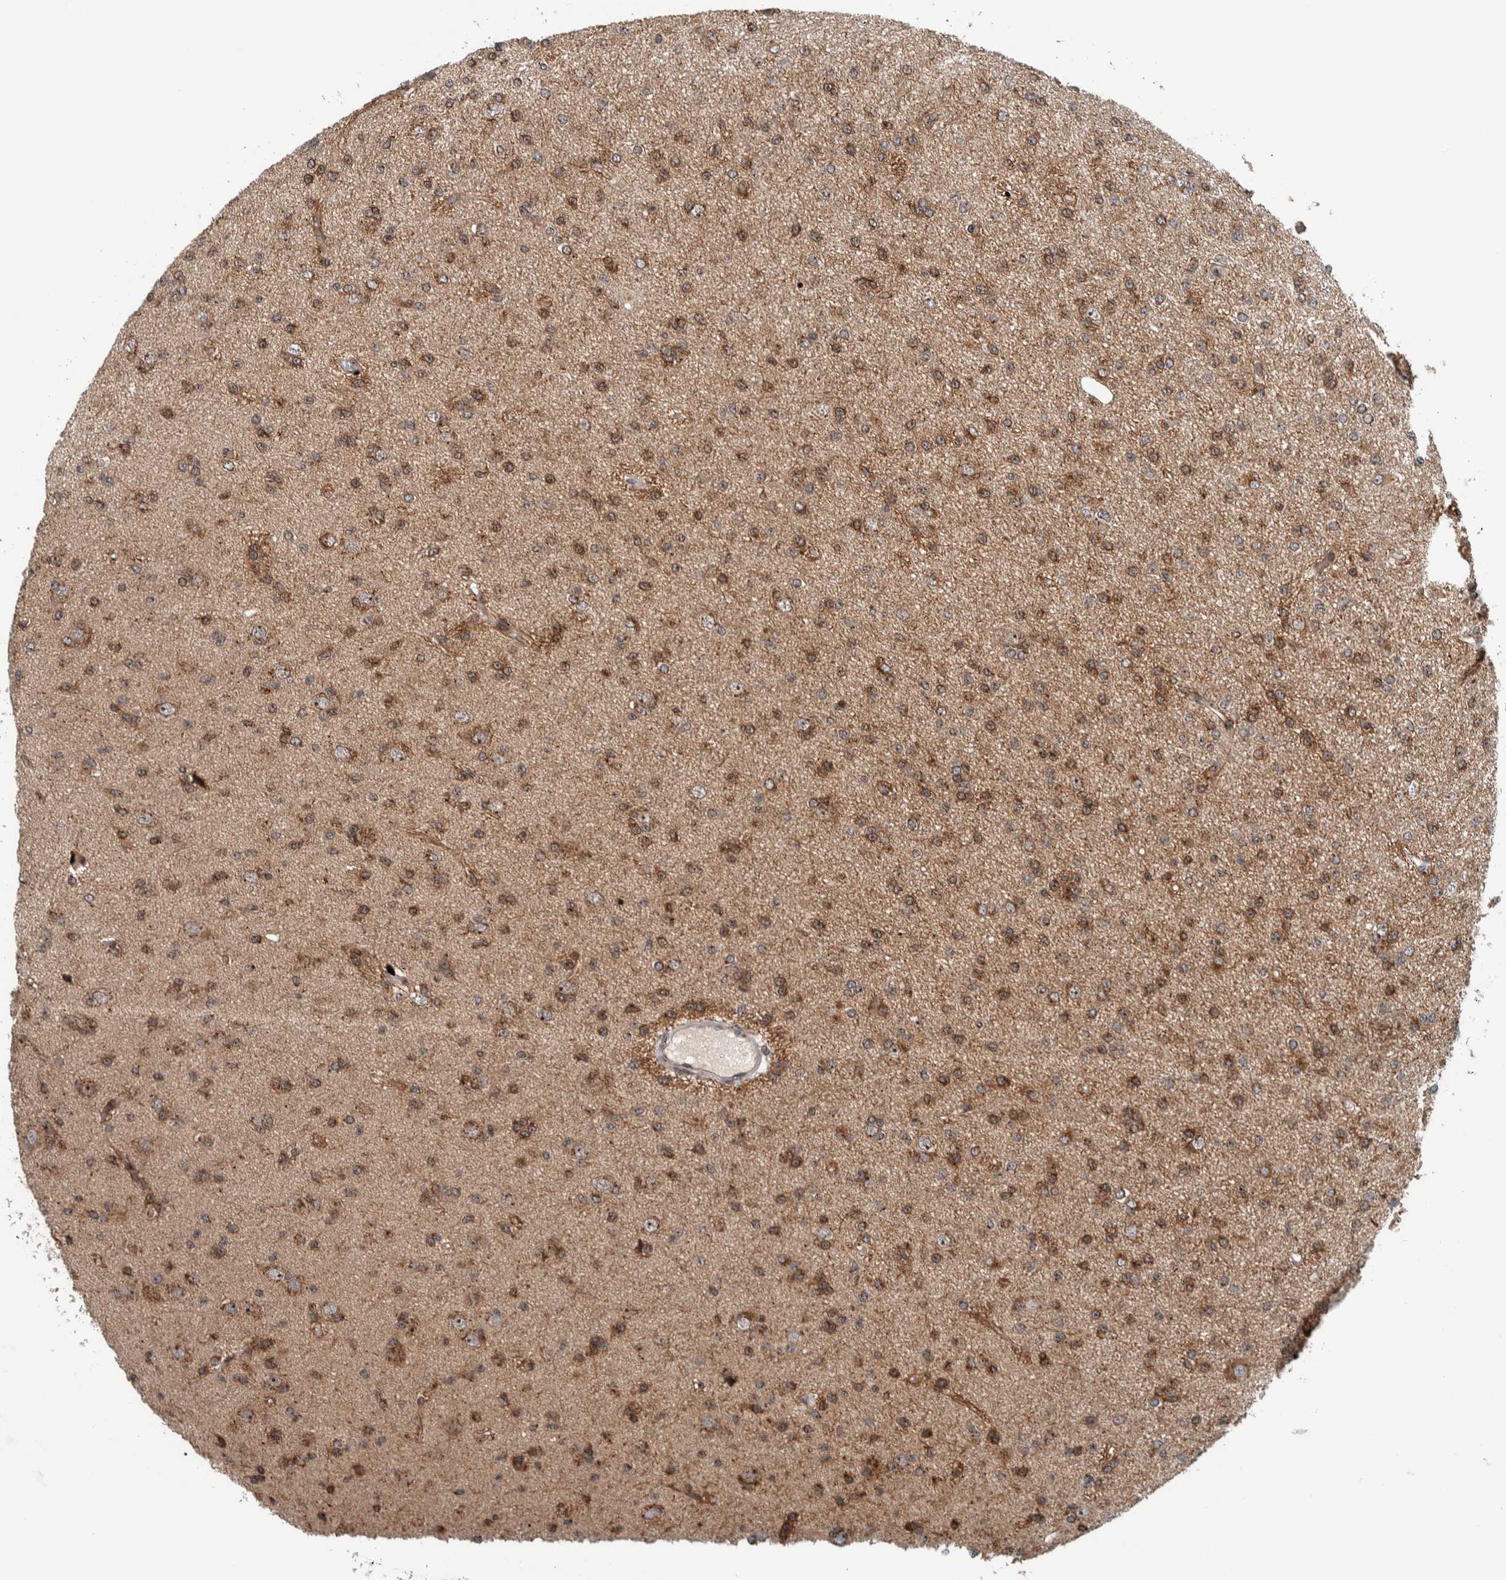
{"staining": {"intensity": "moderate", "quantity": ">75%", "location": "cytoplasmic/membranous,nuclear"}, "tissue": "glioma", "cell_type": "Tumor cells", "image_type": "cancer", "snomed": [{"axis": "morphology", "description": "Glioma, malignant, Low grade"}, {"axis": "topography", "description": "Brain"}], "caption": "The immunohistochemical stain shows moderate cytoplasmic/membranous and nuclear positivity in tumor cells of glioma tissue. (Brightfield microscopy of DAB IHC at high magnification).", "gene": "CCDC182", "patient": {"sex": "female", "age": 22}}